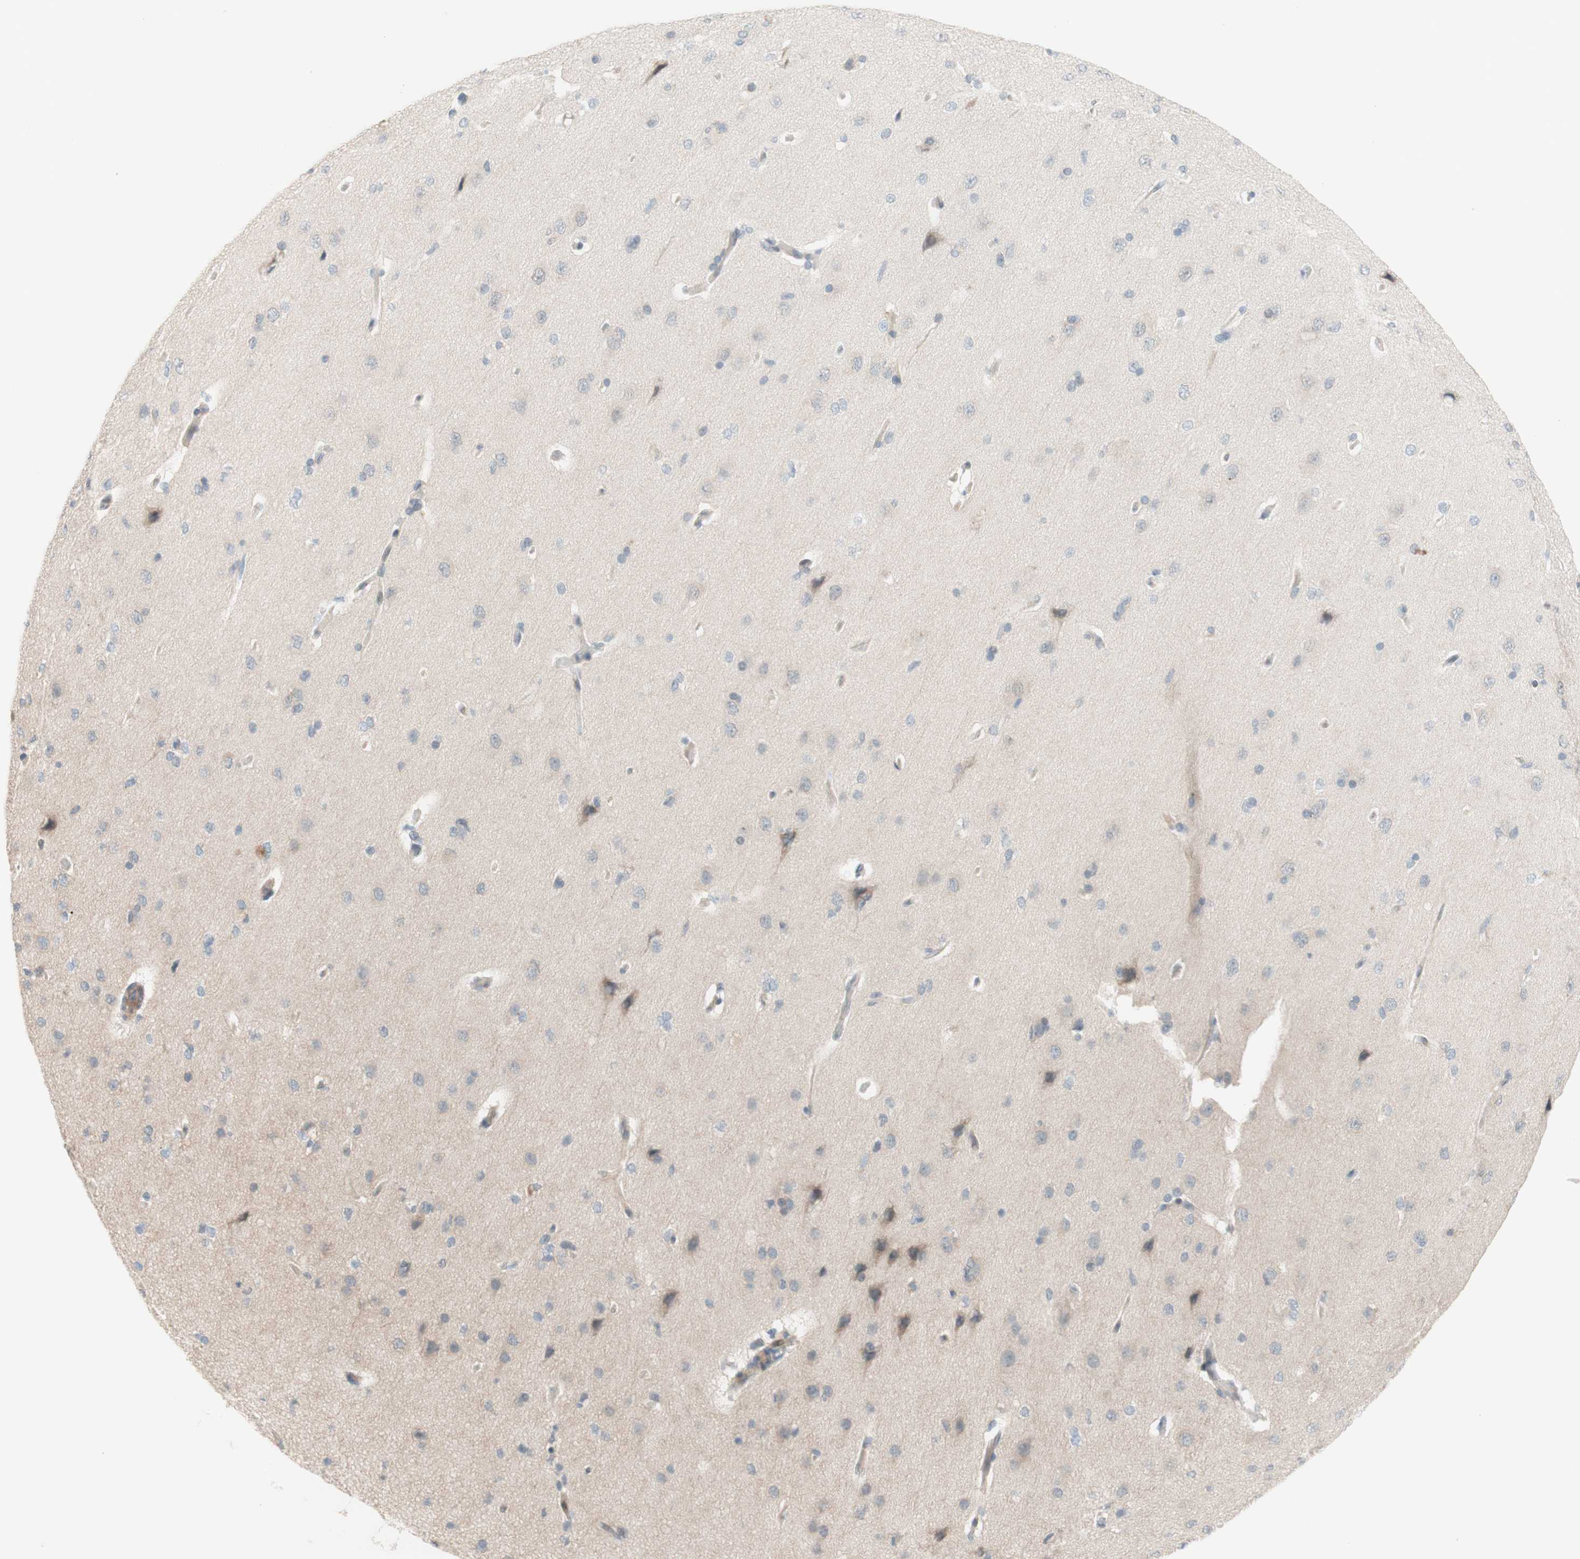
{"staining": {"intensity": "weak", "quantity": ">75%", "location": "cytoplasmic/membranous"}, "tissue": "cerebral cortex", "cell_type": "Endothelial cells", "image_type": "normal", "snomed": [{"axis": "morphology", "description": "Normal tissue, NOS"}, {"axis": "topography", "description": "Cerebral cortex"}], "caption": "Cerebral cortex stained for a protein (brown) displays weak cytoplasmic/membranous positive expression in approximately >75% of endothelial cells.", "gene": "JPH1", "patient": {"sex": "male", "age": 62}}